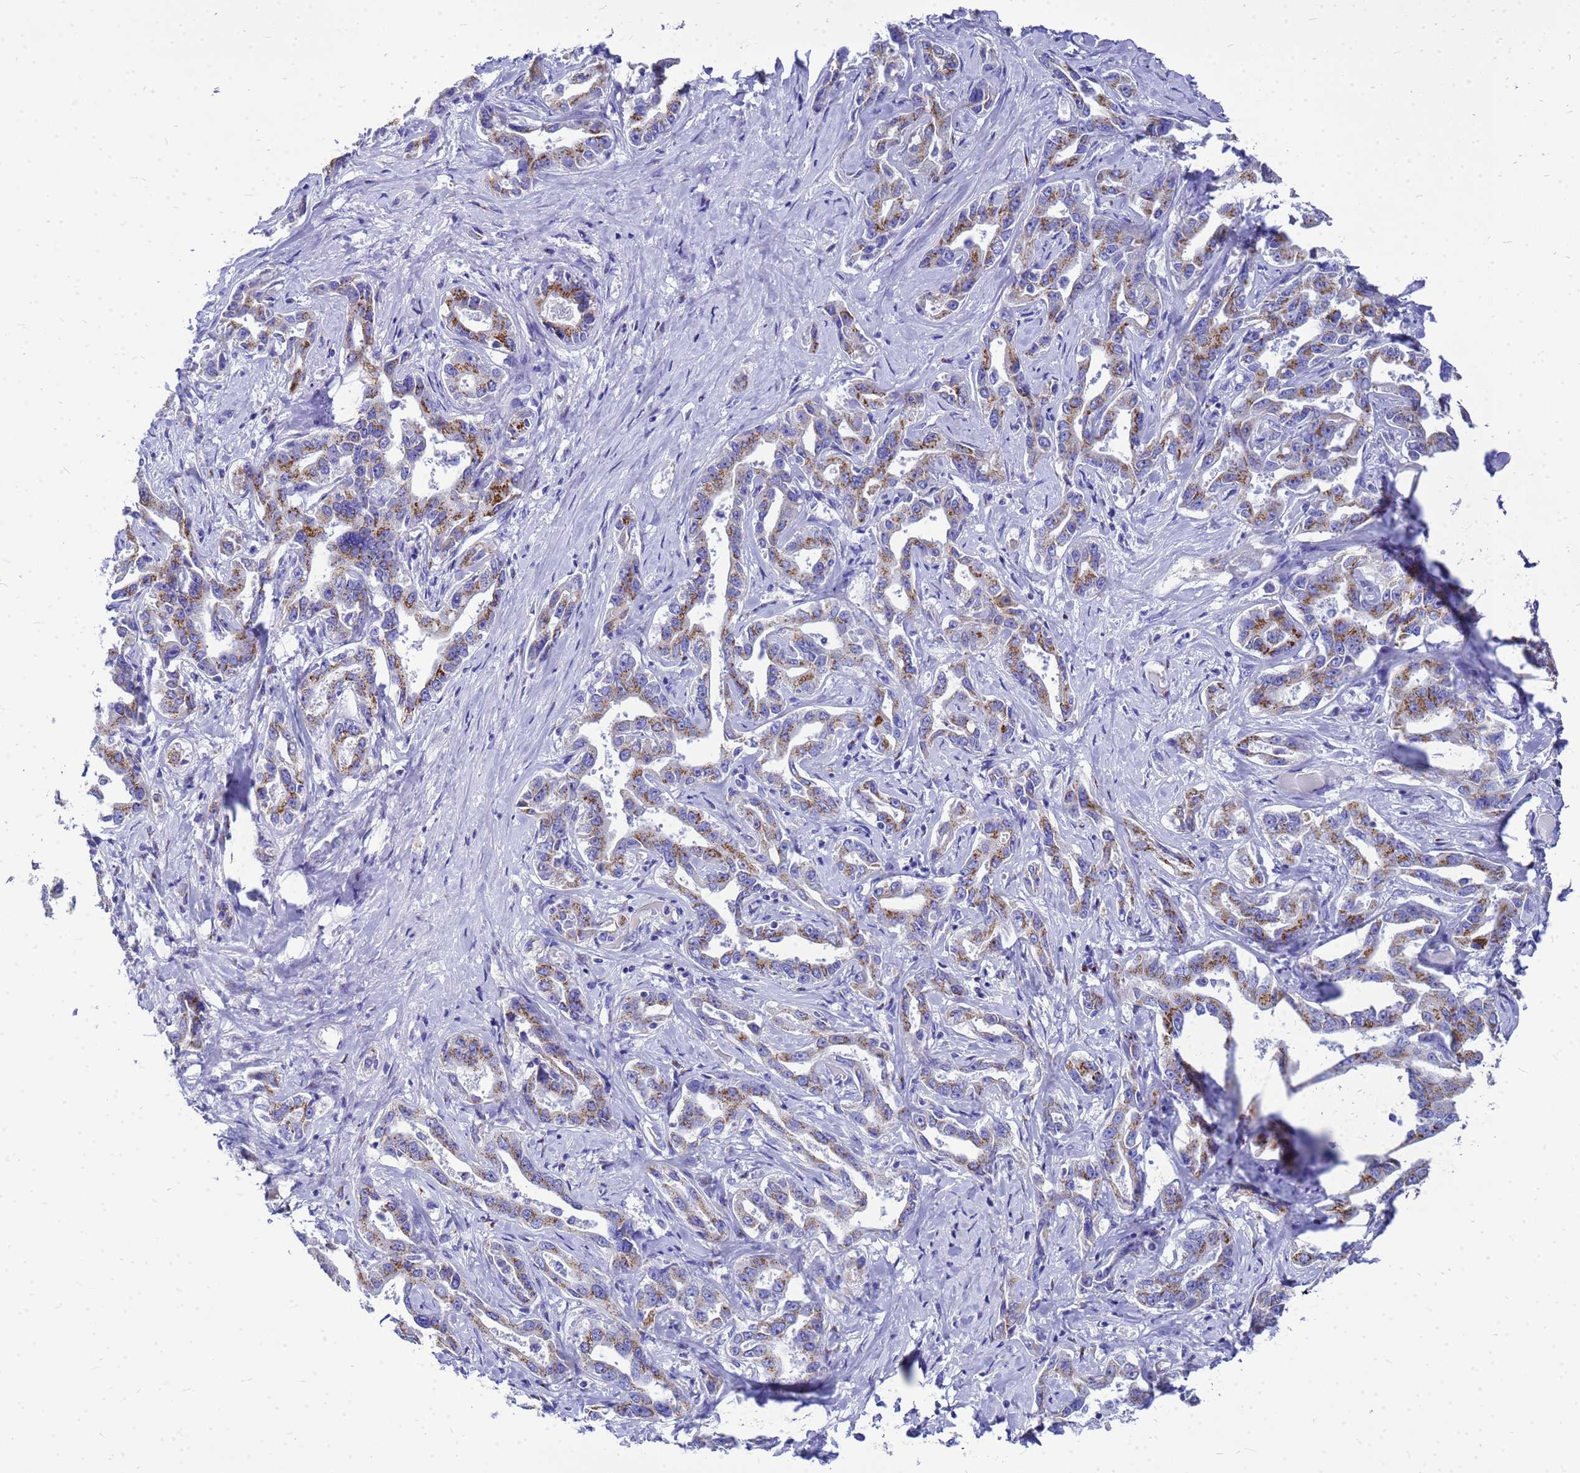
{"staining": {"intensity": "moderate", "quantity": "25%-75%", "location": "cytoplasmic/membranous"}, "tissue": "liver cancer", "cell_type": "Tumor cells", "image_type": "cancer", "snomed": [{"axis": "morphology", "description": "Cholangiocarcinoma"}, {"axis": "topography", "description": "Liver"}], "caption": "Immunohistochemical staining of liver cancer (cholangiocarcinoma) displays medium levels of moderate cytoplasmic/membranous protein staining in approximately 25%-75% of tumor cells.", "gene": "OR52E2", "patient": {"sex": "male", "age": 59}}